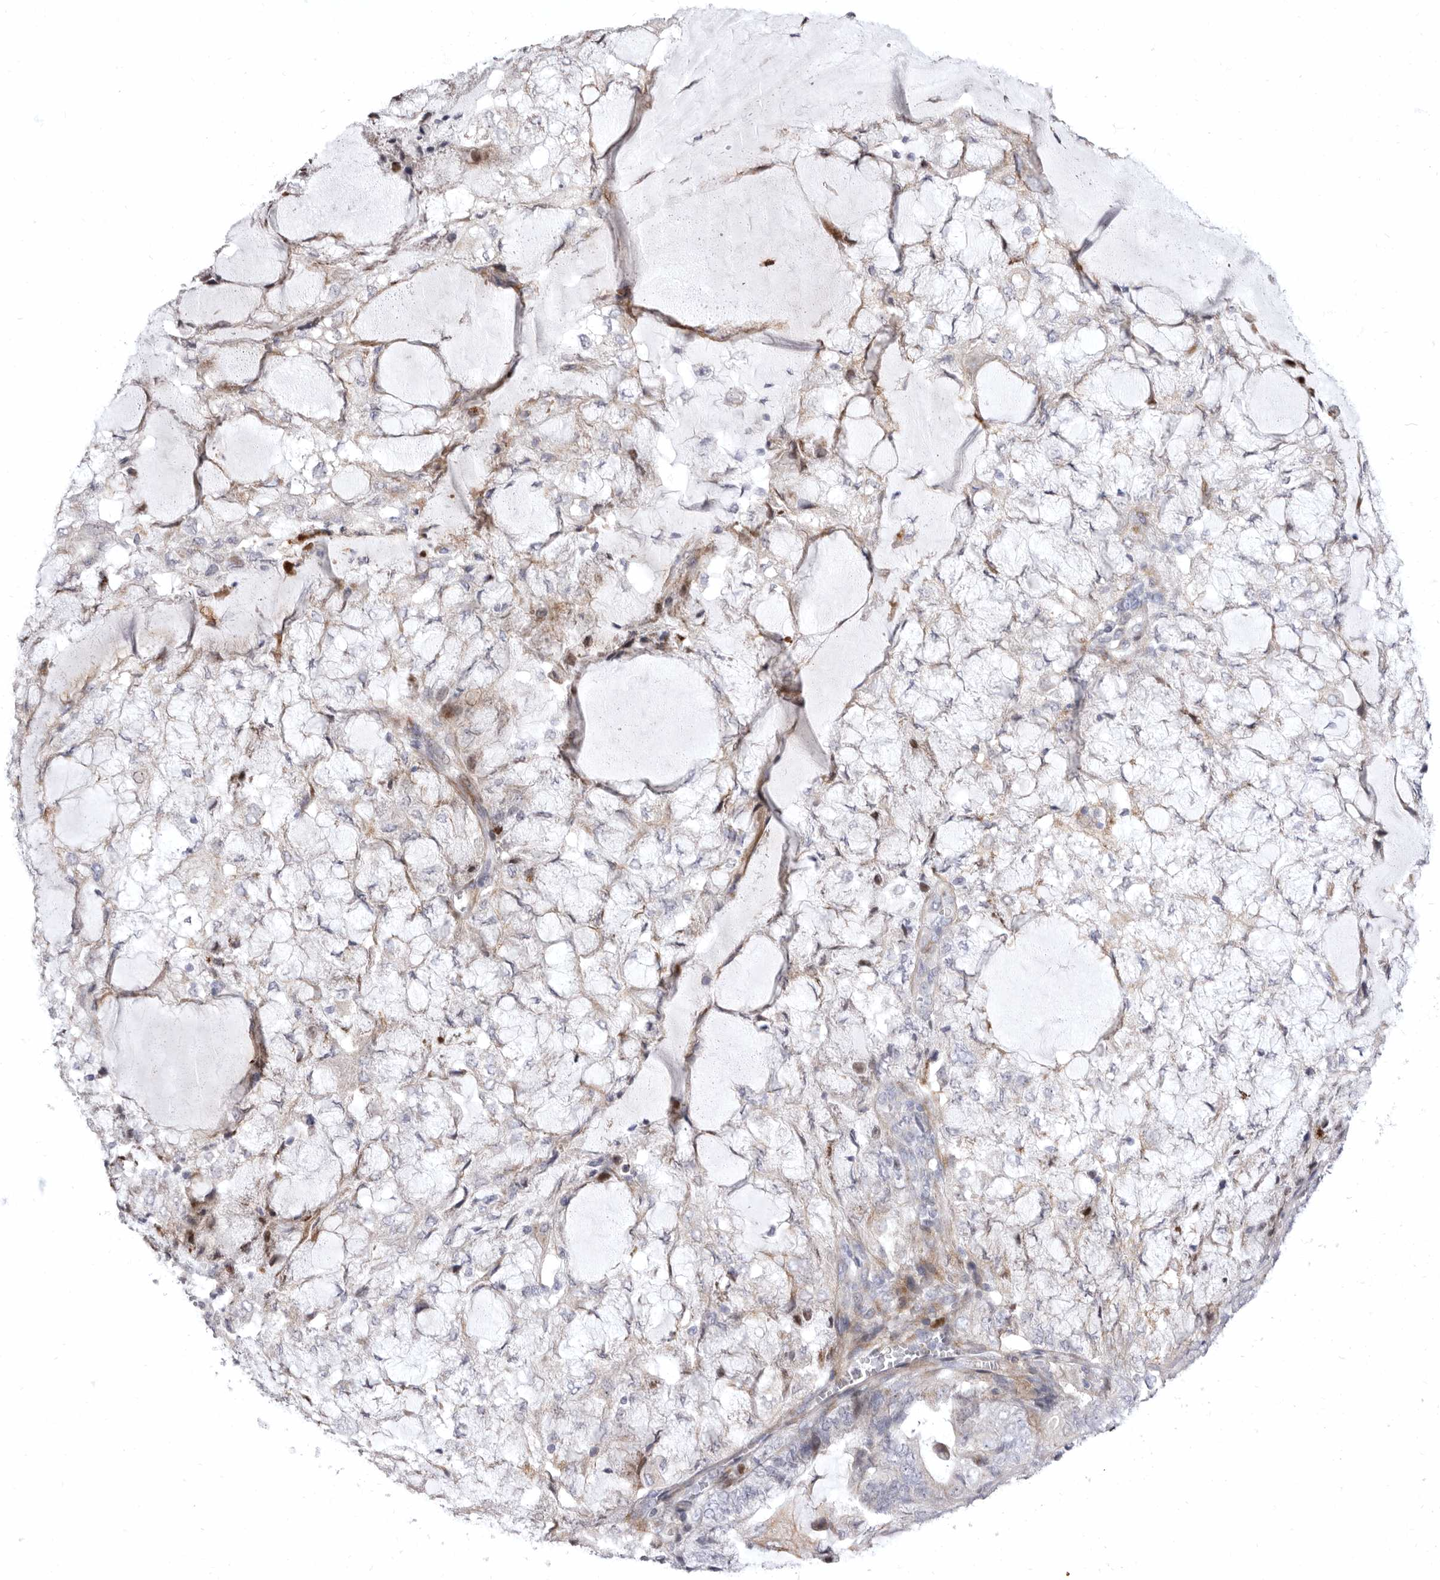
{"staining": {"intensity": "moderate", "quantity": "<25%", "location": "cytoplasmic/membranous"}, "tissue": "endometrial cancer", "cell_type": "Tumor cells", "image_type": "cancer", "snomed": [{"axis": "morphology", "description": "Adenocarcinoma, NOS"}, {"axis": "topography", "description": "Endometrium"}], "caption": "A photomicrograph of endometrial cancer stained for a protein exhibits moderate cytoplasmic/membranous brown staining in tumor cells.", "gene": "AIDA", "patient": {"sex": "female", "age": 81}}